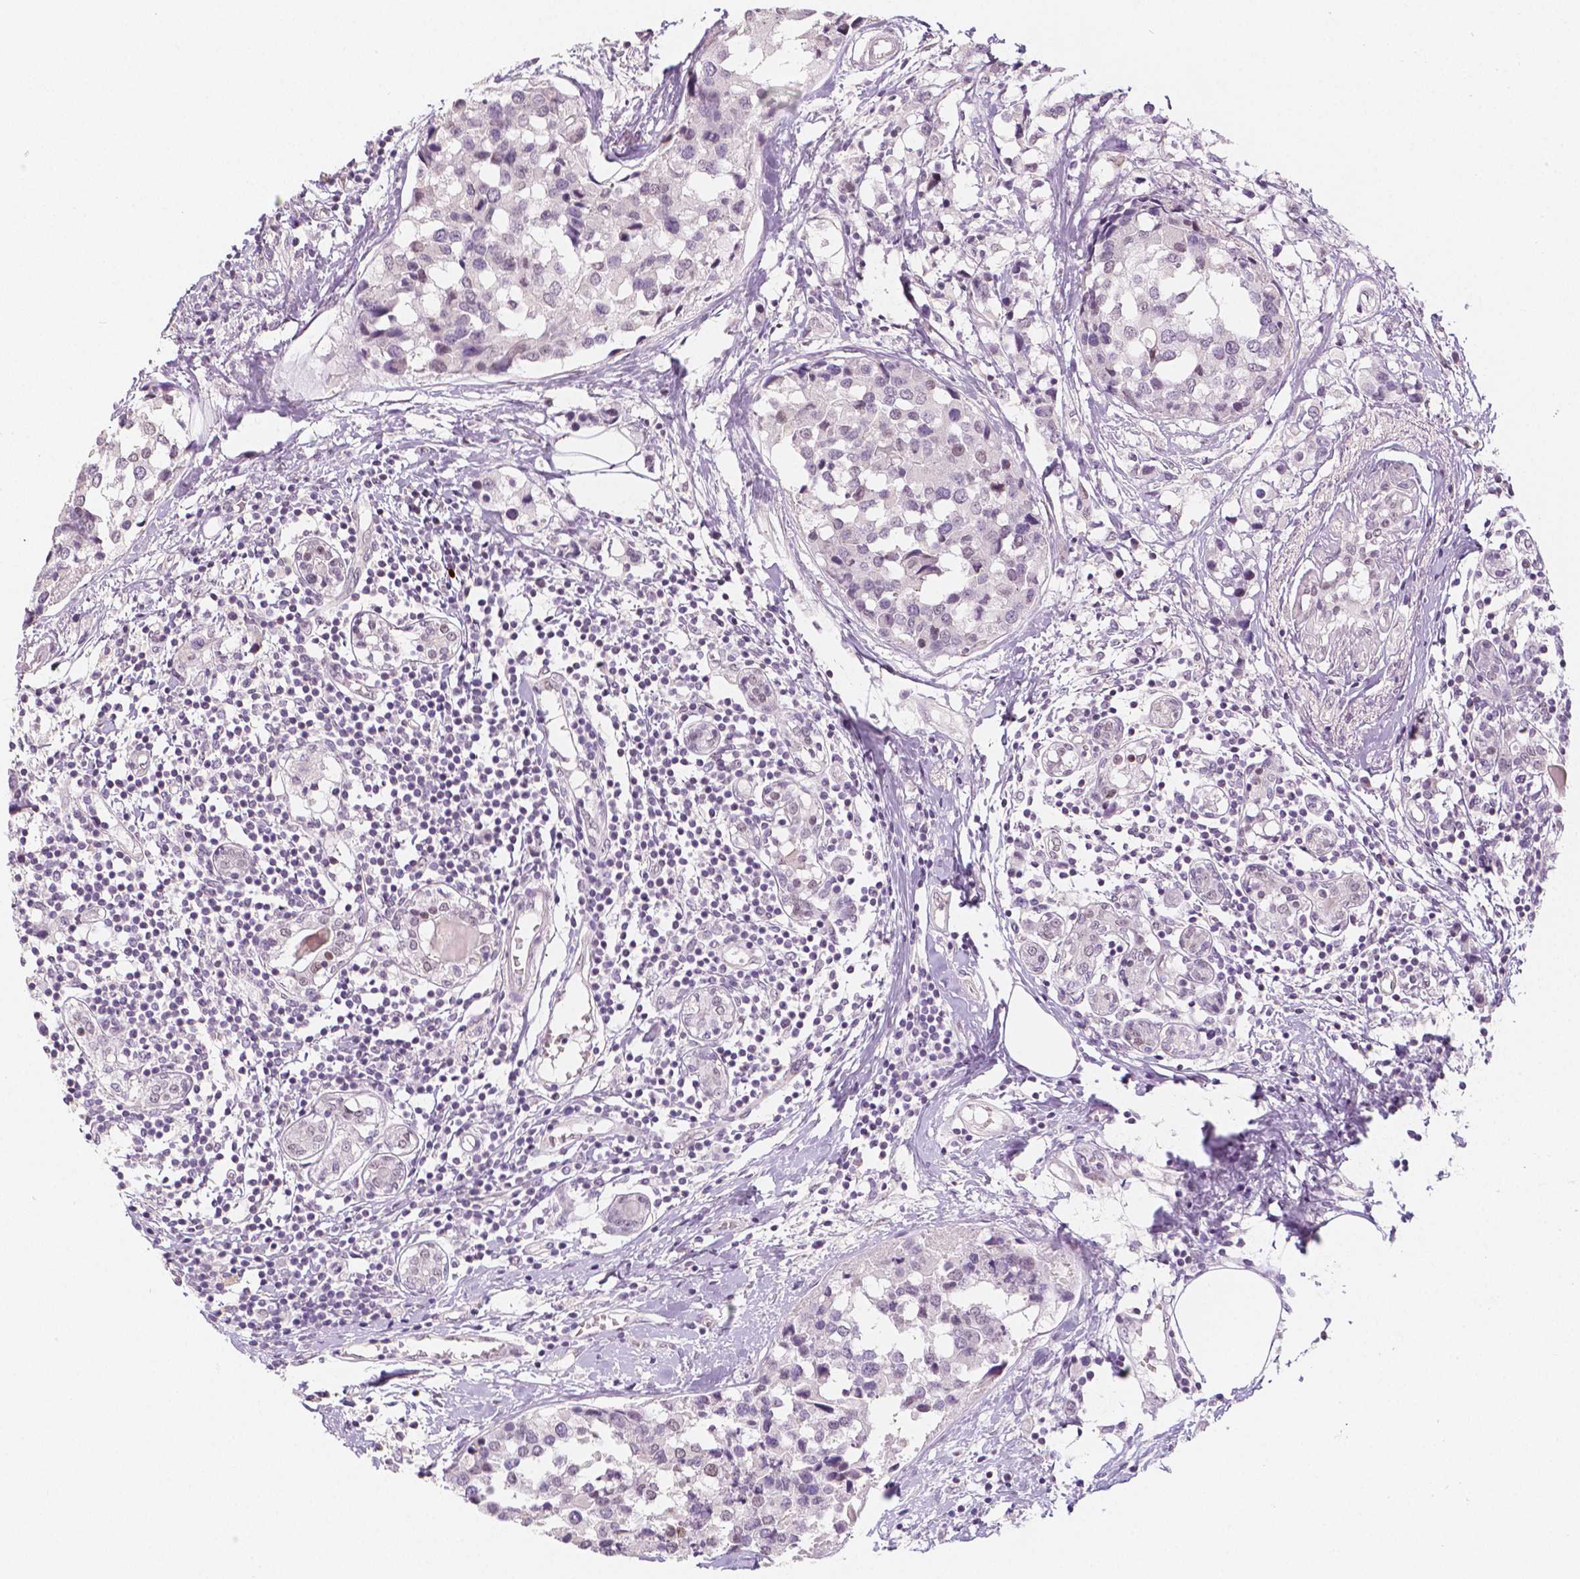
{"staining": {"intensity": "negative", "quantity": "none", "location": "none"}, "tissue": "breast cancer", "cell_type": "Tumor cells", "image_type": "cancer", "snomed": [{"axis": "morphology", "description": "Lobular carcinoma"}, {"axis": "topography", "description": "Breast"}], "caption": "Tumor cells show no significant protein staining in lobular carcinoma (breast). The staining was performed using DAB (3,3'-diaminobenzidine) to visualize the protein expression in brown, while the nuclei were stained in blue with hematoxylin (Magnification: 20x).", "gene": "KDM5B", "patient": {"sex": "female", "age": 59}}